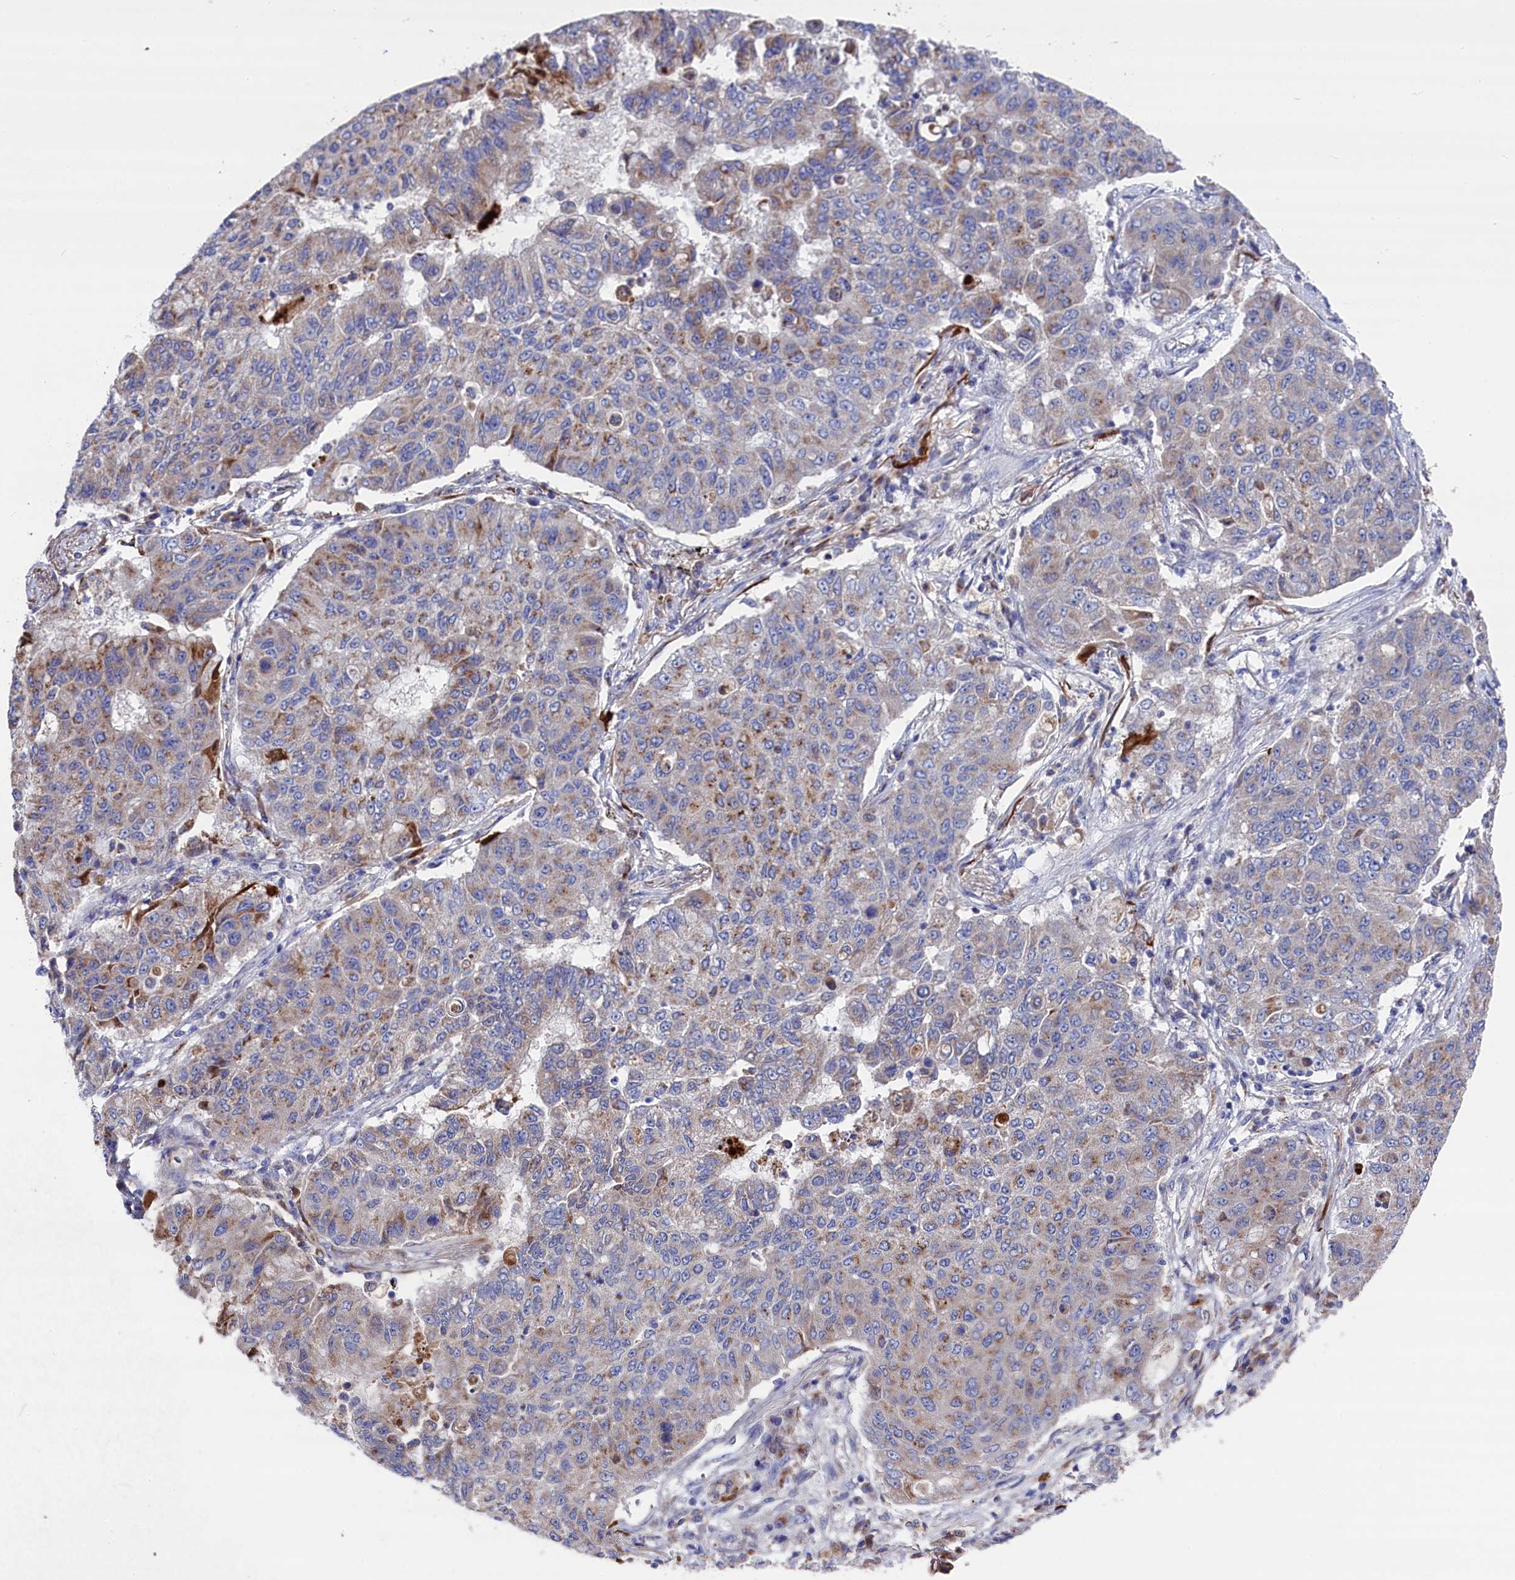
{"staining": {"intensity": "moderate", "quantity": "<25%", "location": "cytoplasmic/membranous"}, "tissue": "lung cancer", "cell_type": "Tumor cells", "image_type": "cancer", "snomed": [{"axis": "morphology", "description": "Squamous cell carcinoma, NOS"}, {"axis": "topography", "description": "Lung"}], "caption": "Squamous cell carcinoma (lung) stained with IHC exhibits moderate cytoplasmic/membranous expression in about <25% of tumor cells. (DAB (3,3'-diaminobenzidine) IHC, brown staining for protein, blue staining for nuclei).", "gene": "GPR108", "patient": {"sex": "male", "age": 74}}